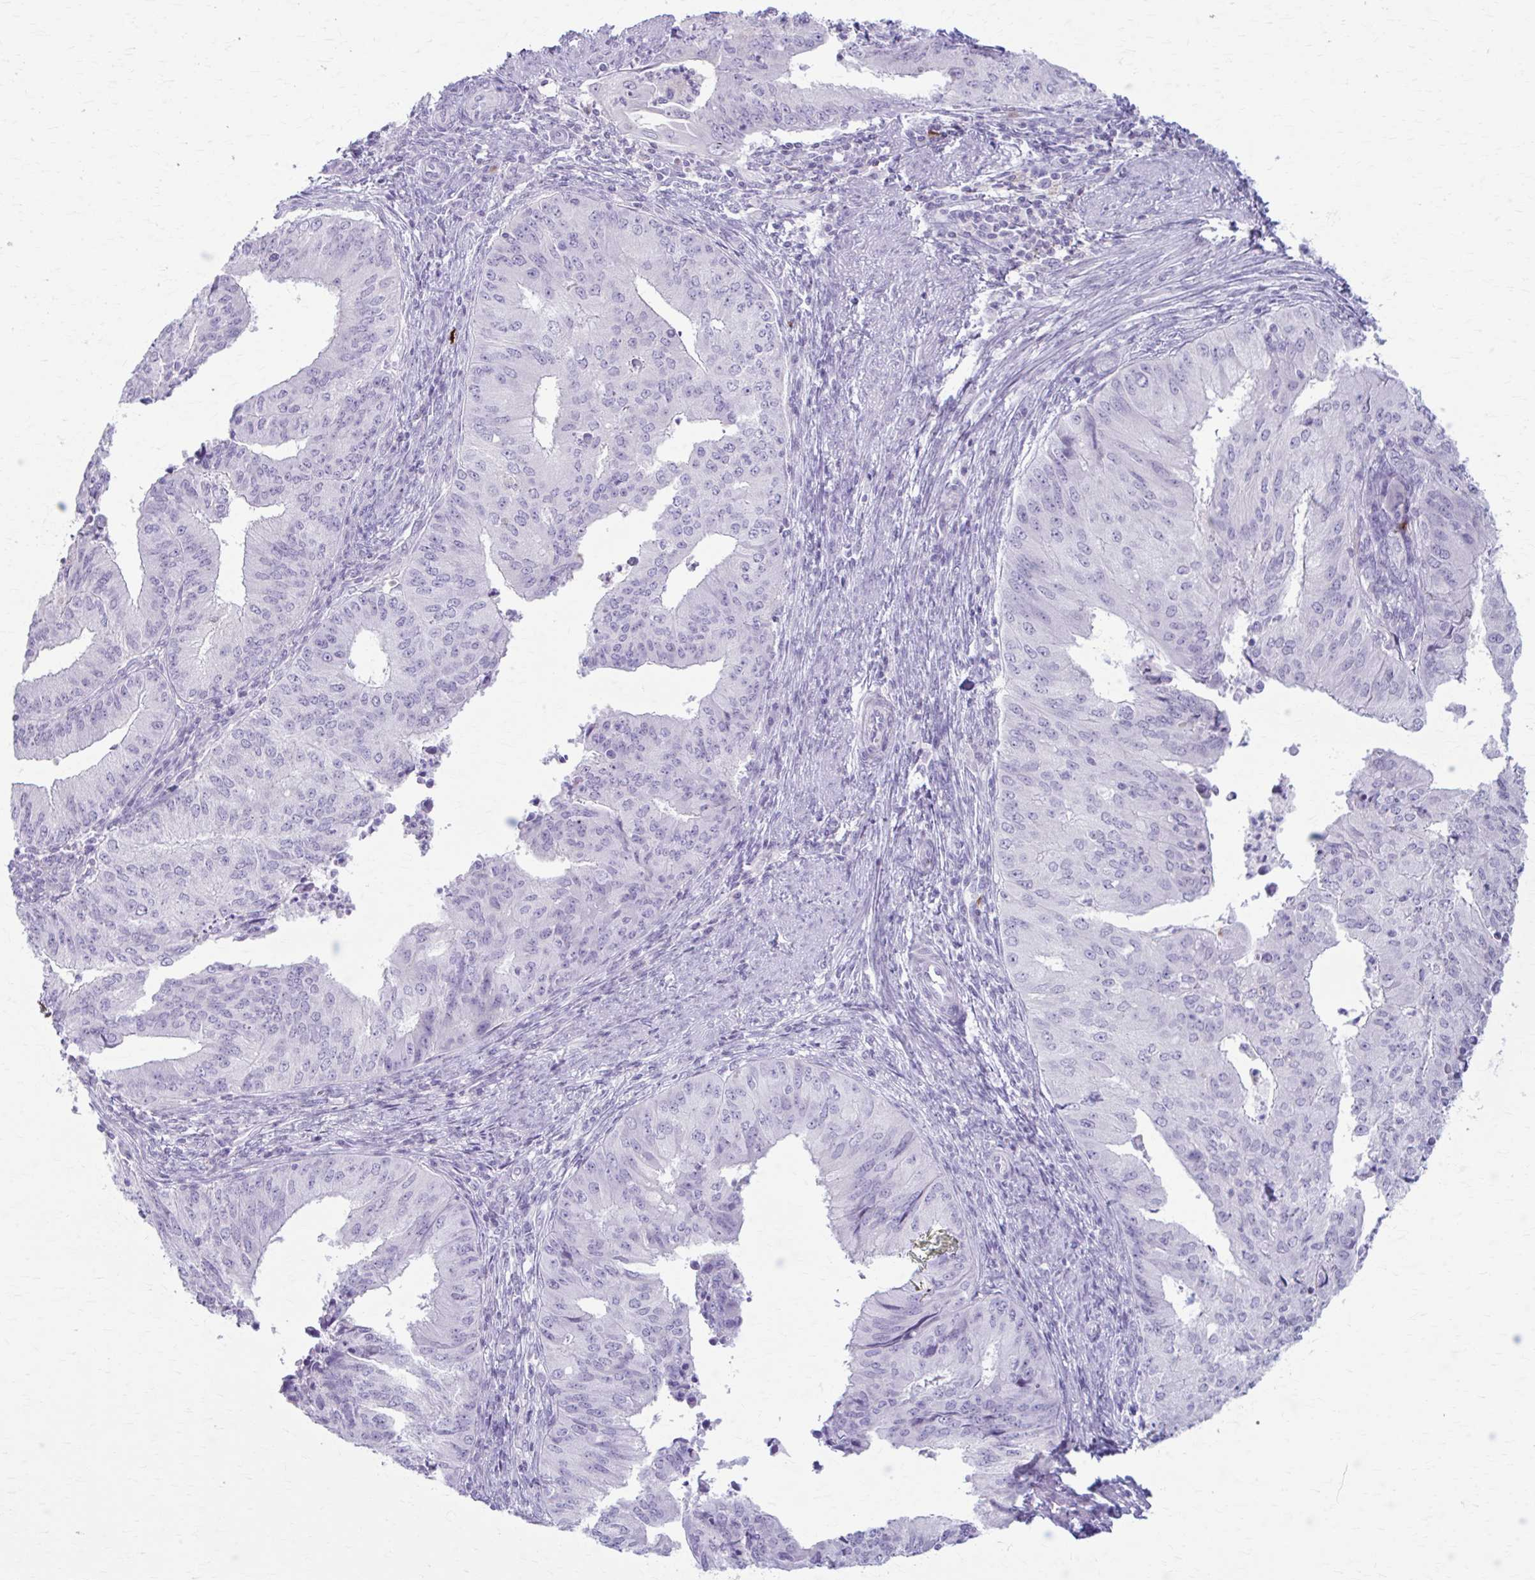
{"staining": {"intensity": "negative", "quantity": "none", "location": "none"}, "tissue": "endometrial cancer", "cell_type": "Tumor cells", "image_type": "cancer", "snomed": [{"axis": "morphology", "description": "Adenocarcinoma, NOS"}, {"axis": "topography", "description": "Endometrium"}], "caption": "Immunohistochemistry of human endometrial cancer exhibits no expression in tumor cells.", "gene": "LDLRAP1", "patient": {"sex": "female", "age": 50}}